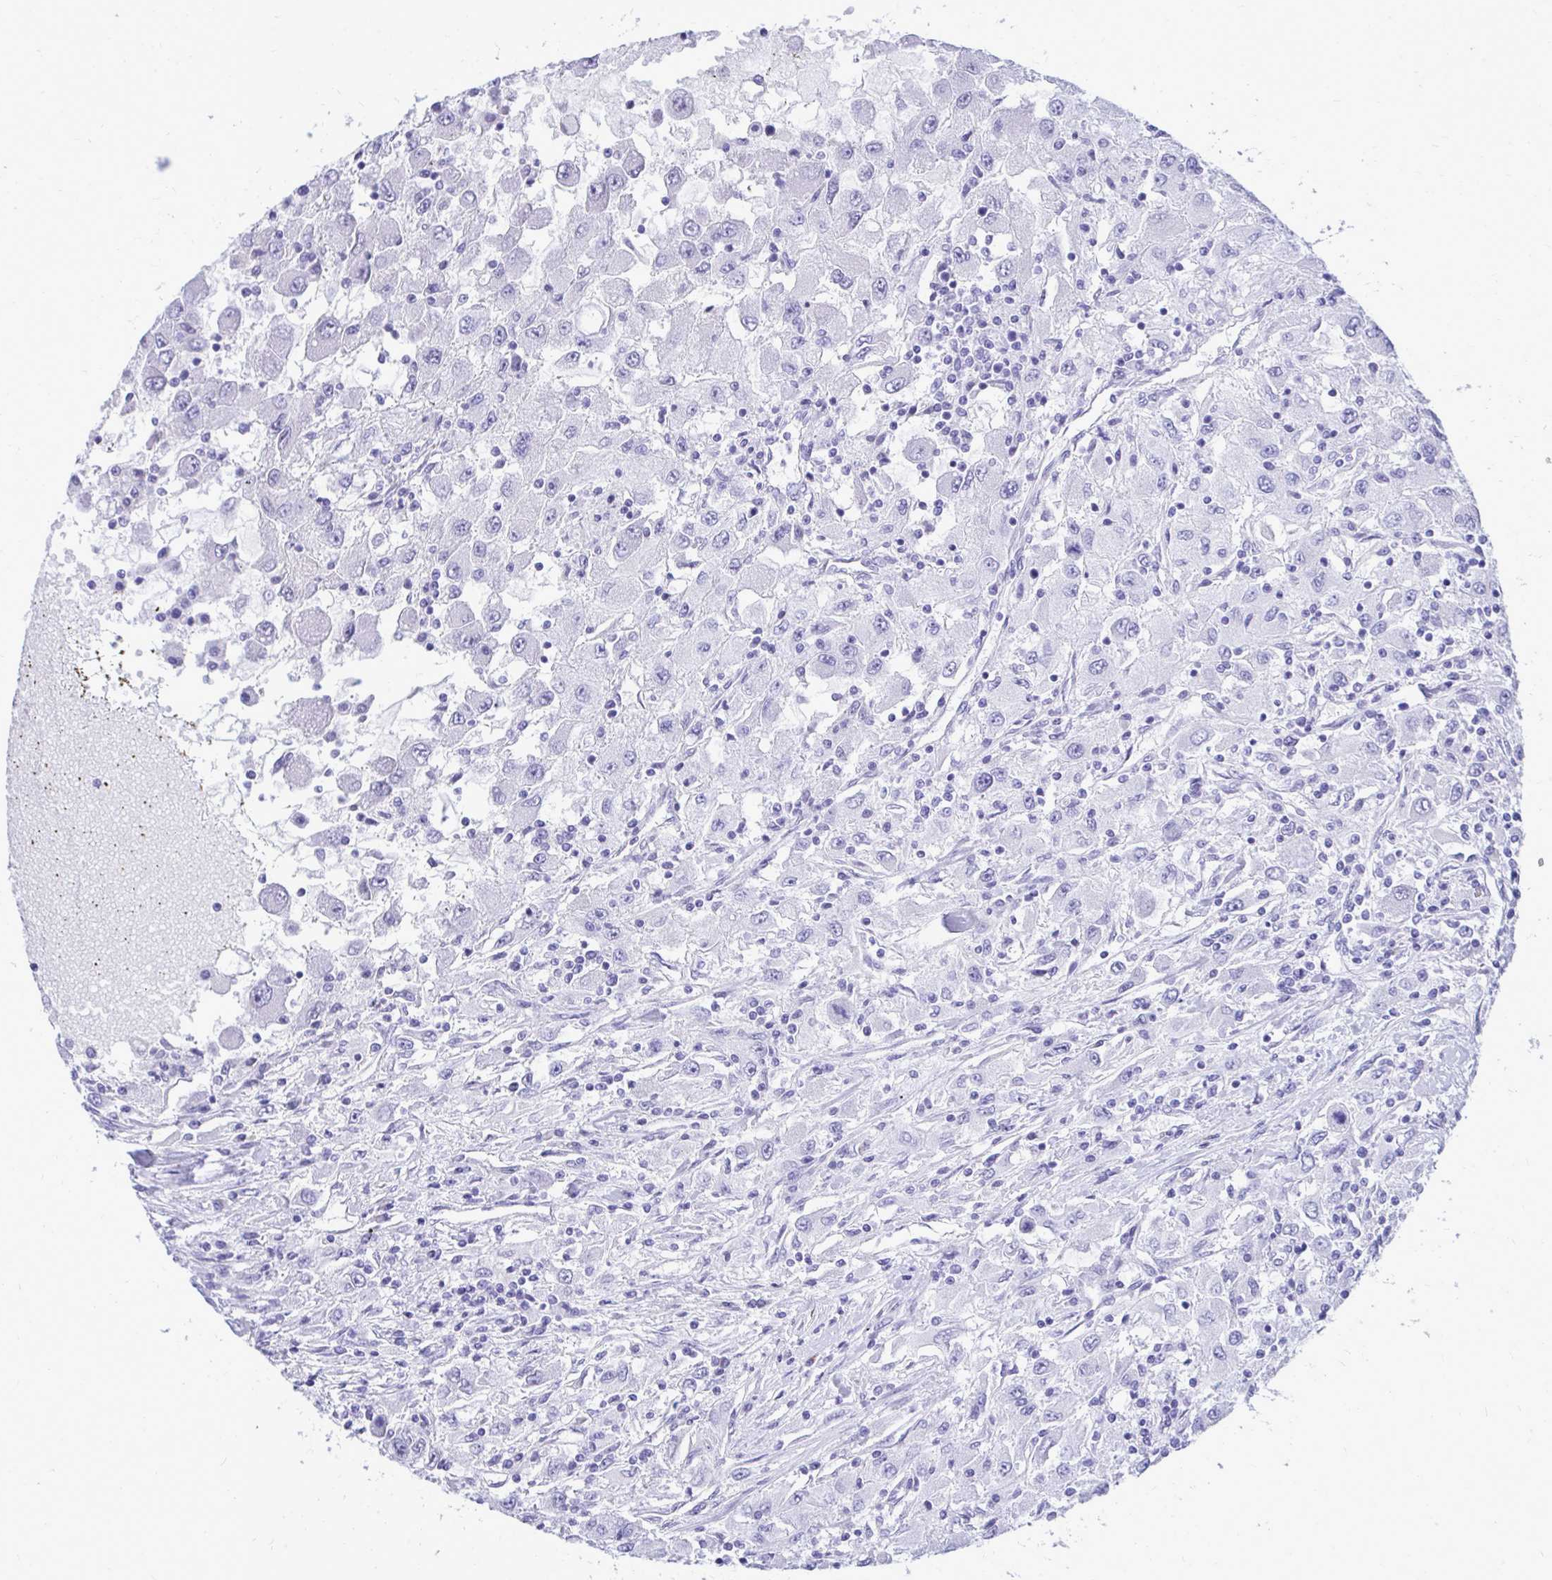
{"staining": {"intensity": "negative", "quantity": "none", "location": "none"}, "tissue": "renal cancer", "cell_type": "Tumor cells", "image_type": "cancer", "snomed": [{"axis": "morphology", "description": "Adenocarcinoma, NOS"}, {"axis": "topography", "description": "Kidney"}], "caption": "Photomicrograph shows no protein positivity in tumor cells of renal cancer (adenocarcinoma) tissue.", "gene": "ANKDD1B", "patient": {"sex": "female", "age": 67}}